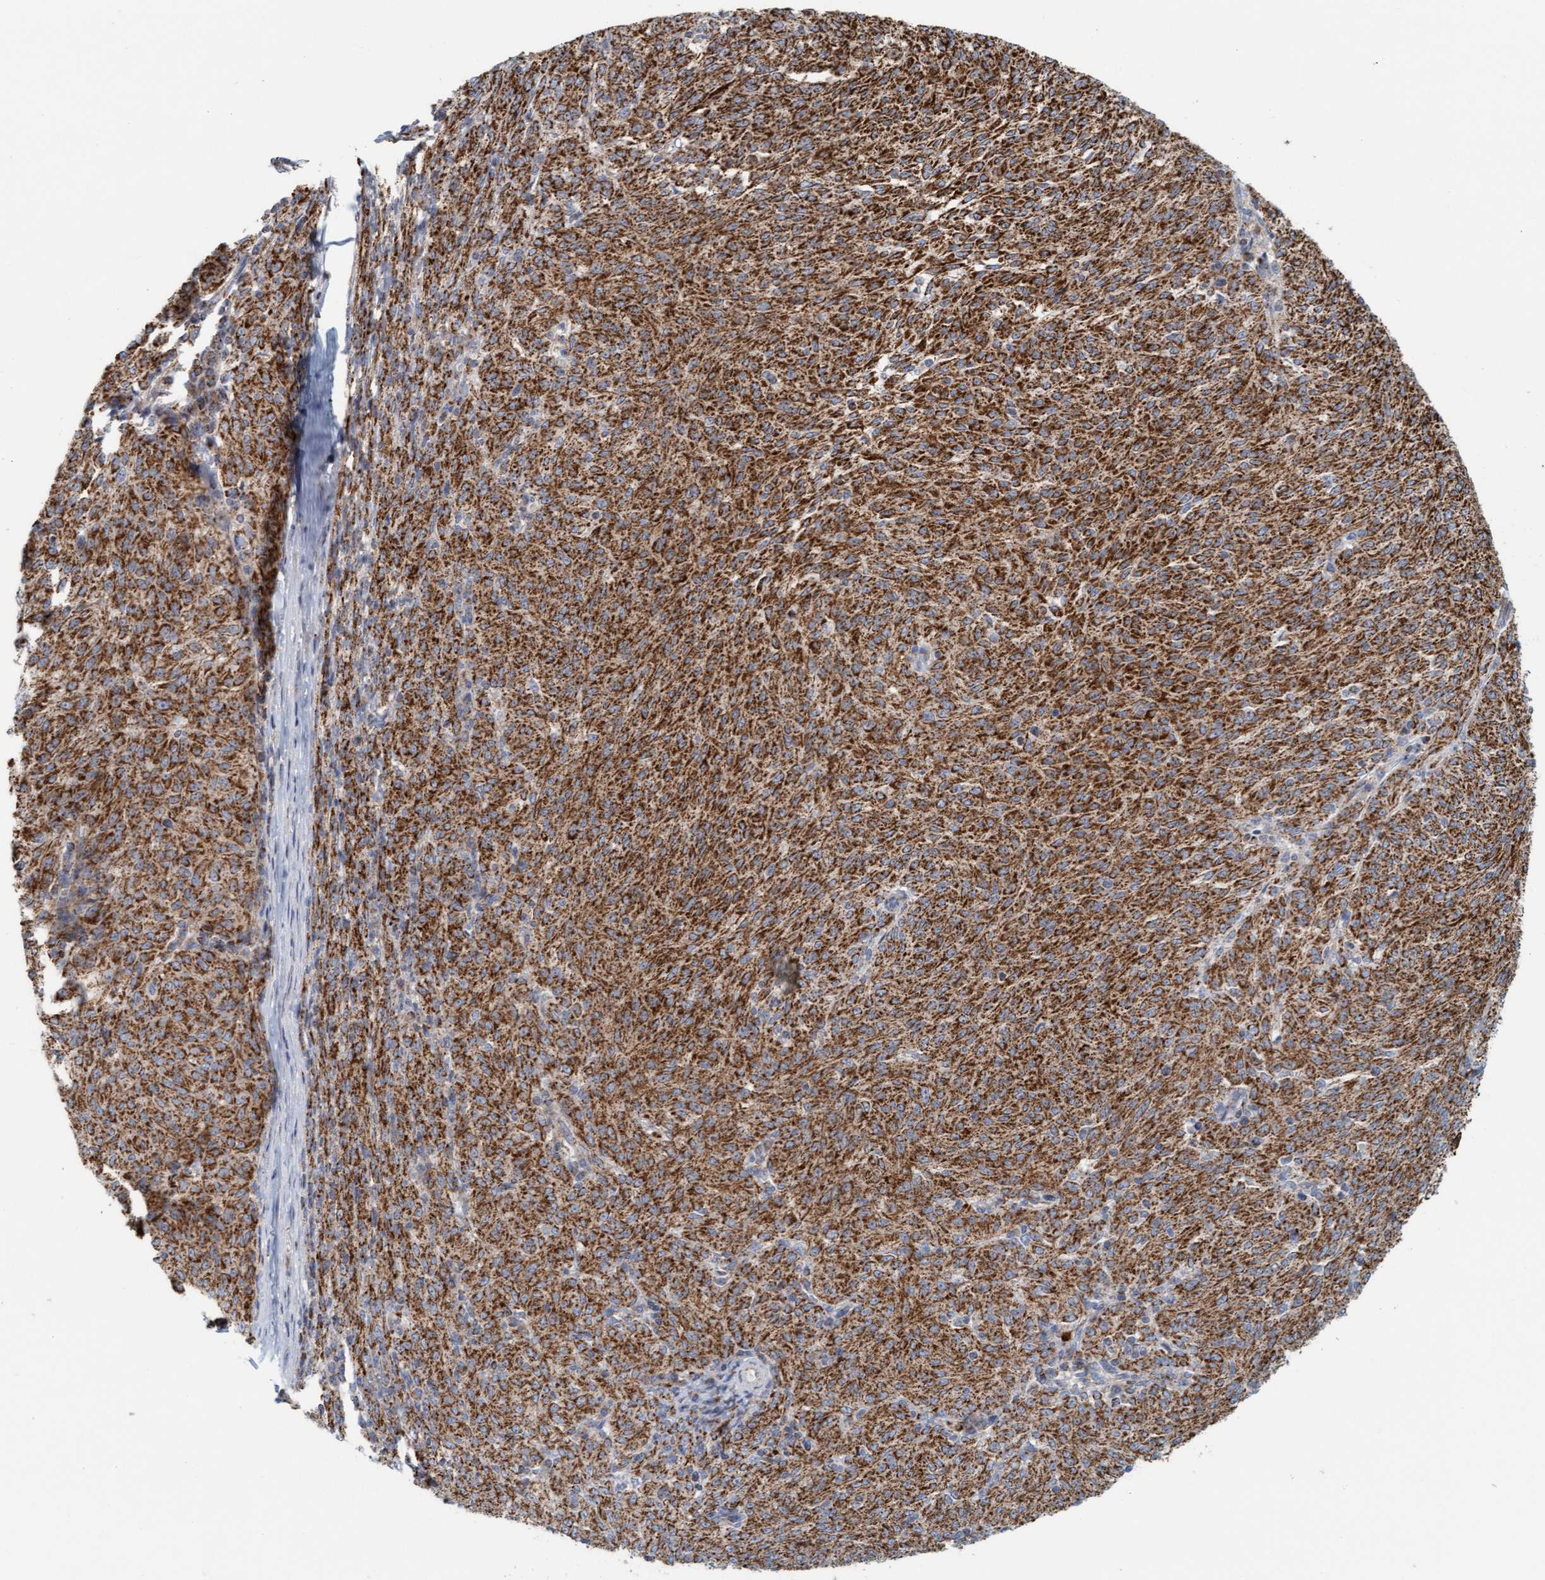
{"staining": {"intensity": "strong", "quantity": ">75%", "location": "cytoplasmic/membranous"}, "tissue": "melanoma", "cell_type": "Tumor cells", "image_type": "cancer", "snomed": [{"axis": "morphology", "description": "Malignant melanoma, NOS"}, {"axis": "topography", "description": "Skin"}], "caption": "Malignant melanoma stained with a brown dye demonstrates strong cytoplasmic/membranous positive positivity in about >75% of tumor cells.", "gene": "B9D1", "patient": {"sex": "female", "age": 72}}